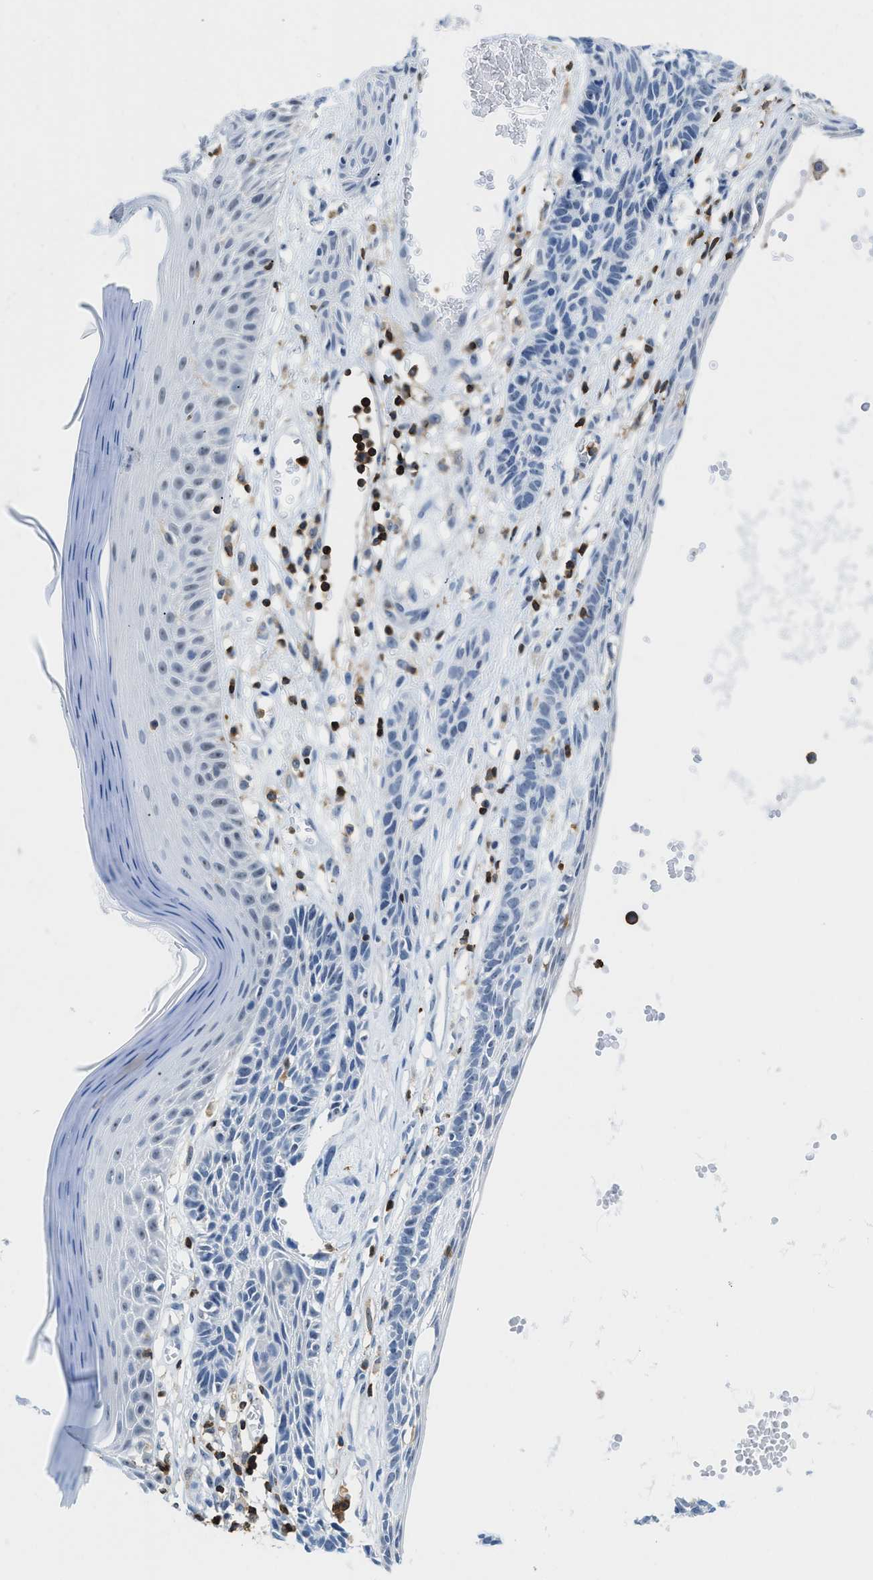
{"staining": {"intensity": "negative", "quantity": "none", "location": "none"}, "tissue": "skin cancer", "cell_type": "Tumor cells", "image_type": "cancer", "snomed": [{"axis": "morphology", "description": "Basal cell carcinoma"}, {"axis": "topography", "description": "Skin"}], "caption": "Tumor cells show no significant protein expression in skin cancer.", "gene": "FAM151A", "patient": {"sex": "male", "age": 67}}